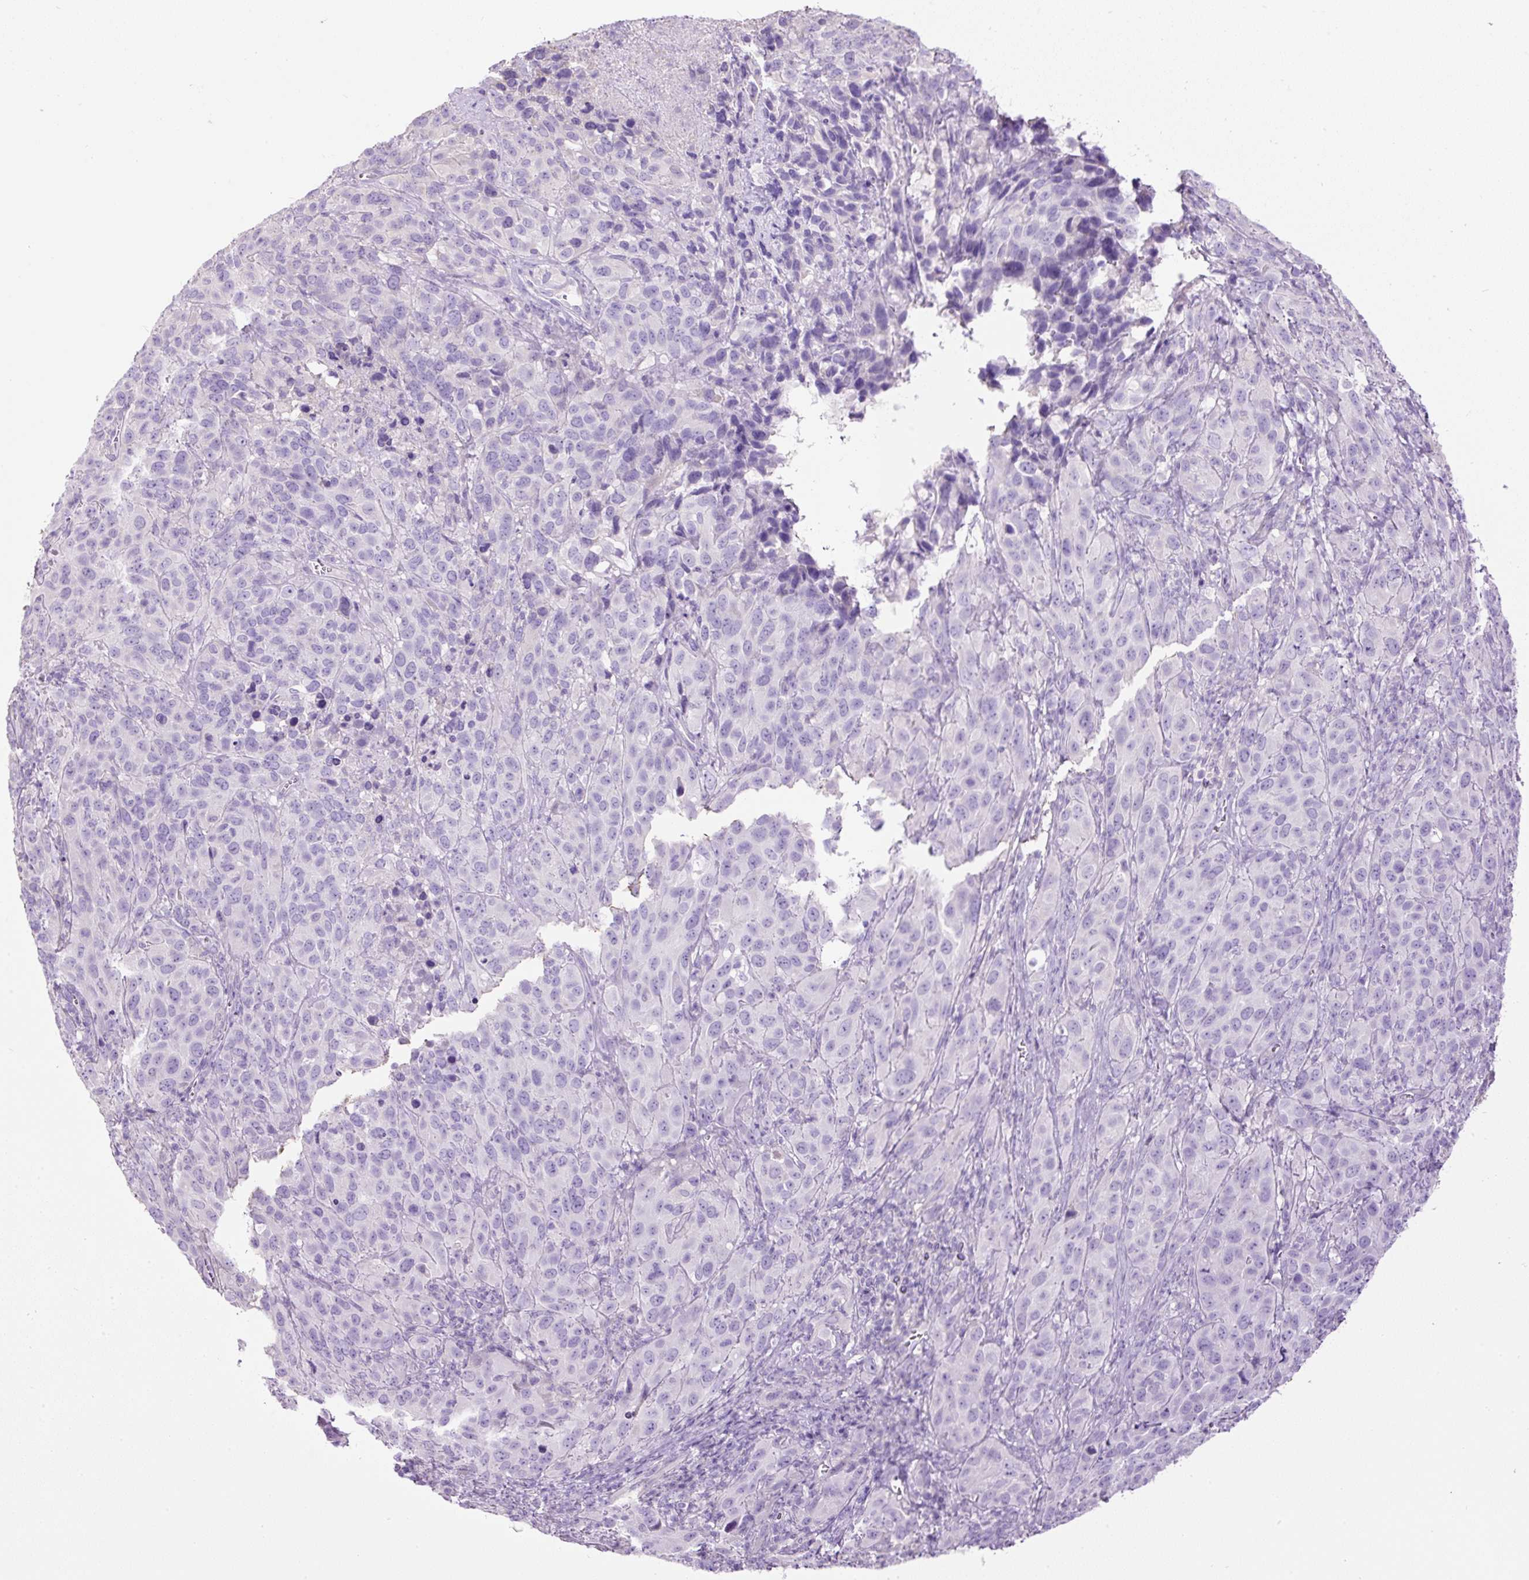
{"staining": {"intensity": "negative", "quantity": "none", "location": "none"}, "tissue": "cervical cancer", "cell_type": "Tumor cells", "image_type": "cancer", "snomed": [{"axis": "morphology", "description": "Squamous cell carcinoma, NOS"}, {"axis": "topography", "description": "Cervix"}], "caption": "Cervical squamous cell carcinoma stained for a protein using IHC reveals no staining tumor cells.", "gene": "PDIA2", "patient": {"sex": "female", "age": 51}}